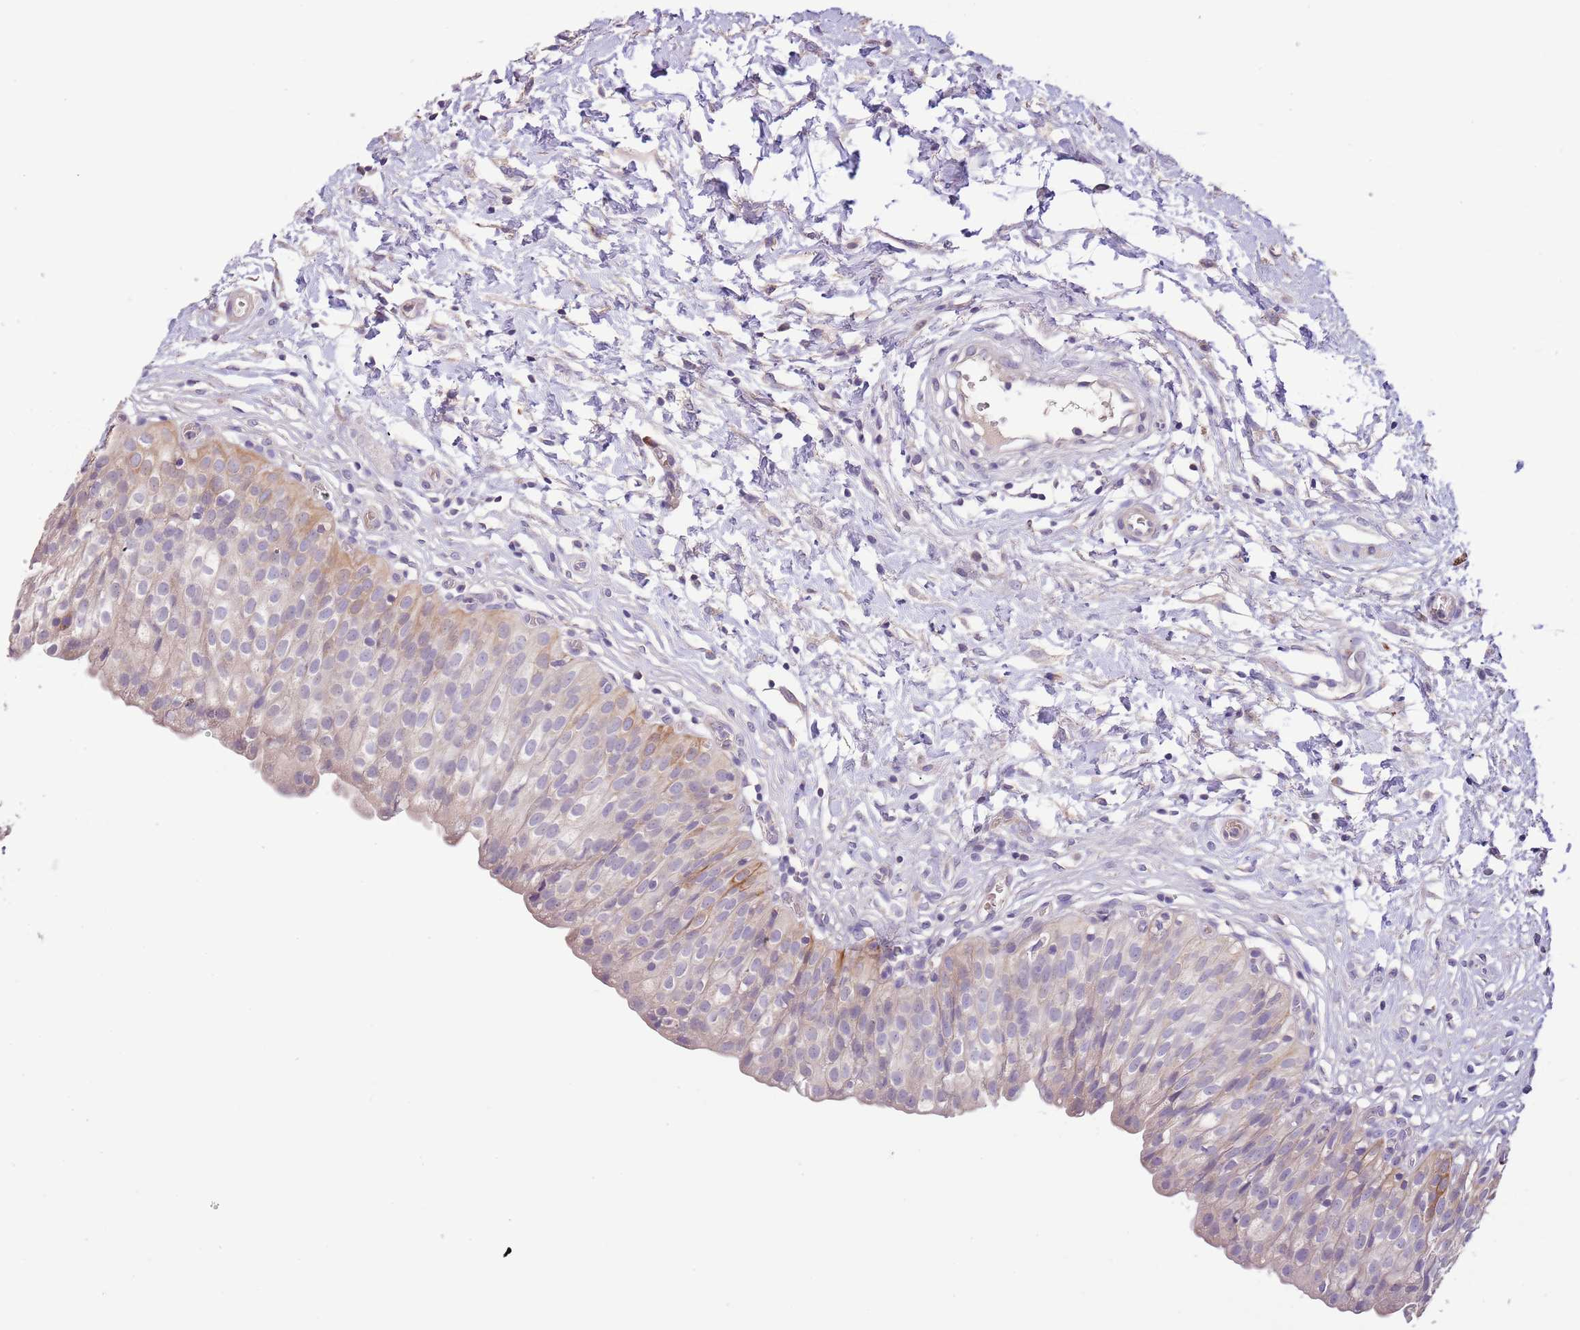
{"staining": {"intensity": "strong", "quantity": "<25%", "location": "cytoplasmic/membranous"}, "tissue": "urinary bladder", "cell_type": "Urothelial cells", "image_type": "normal", "snomed": [{"axis": "morphology", "description": "Normal tissue, NOS"}, {"axis": "topography", "description": "Urinary bladder"}], "caption": "DAB (3,3'-diaminobenzidine) immunohistochemical staining of unremarkable urinary bladder shows strong cytoplasmic/membranous protein staining in approximately <25% of urothelial cells.", "gene": "ZNF658", "patient": {"sex": "male", "age": 55}}